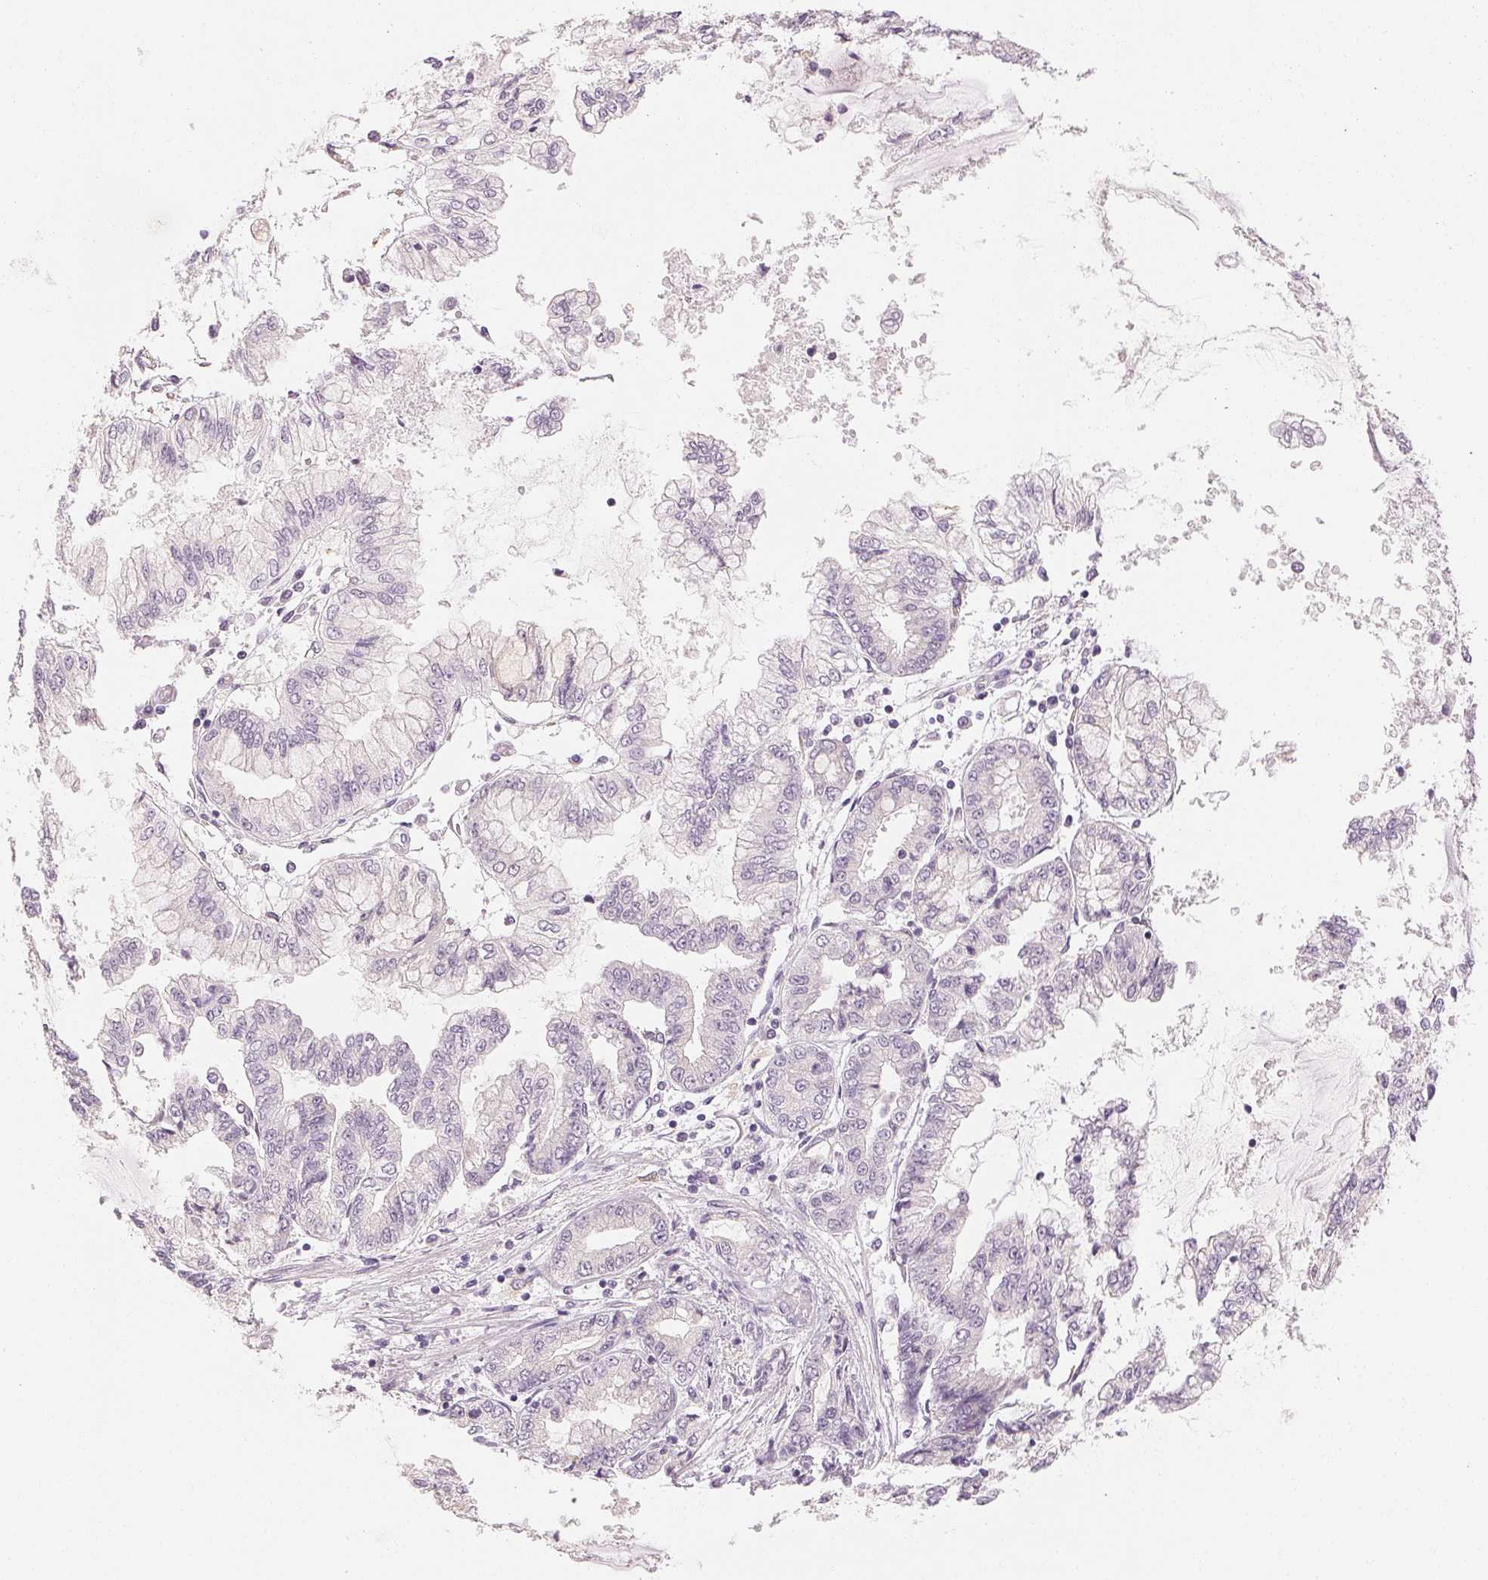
{"staining": {"intensity": "negative", "quantity": "none", "location": "none"}, "tissue": "stomach cancer", "cell_type": "Tumor cells", "image_type": "cancer", "snomed": [{"axis": "morphology", "description": "Adenocarcinoma, NOS"}, {"axis": "topography", "description": "Stomach, upper"}], "caption": "Stomach adenocarcinoma was stained to show a protein in brown. There is no significant expression in tumor cells.", "gene": "MAP1LC3A", "patient": {"sex": "female", "age": 74}}